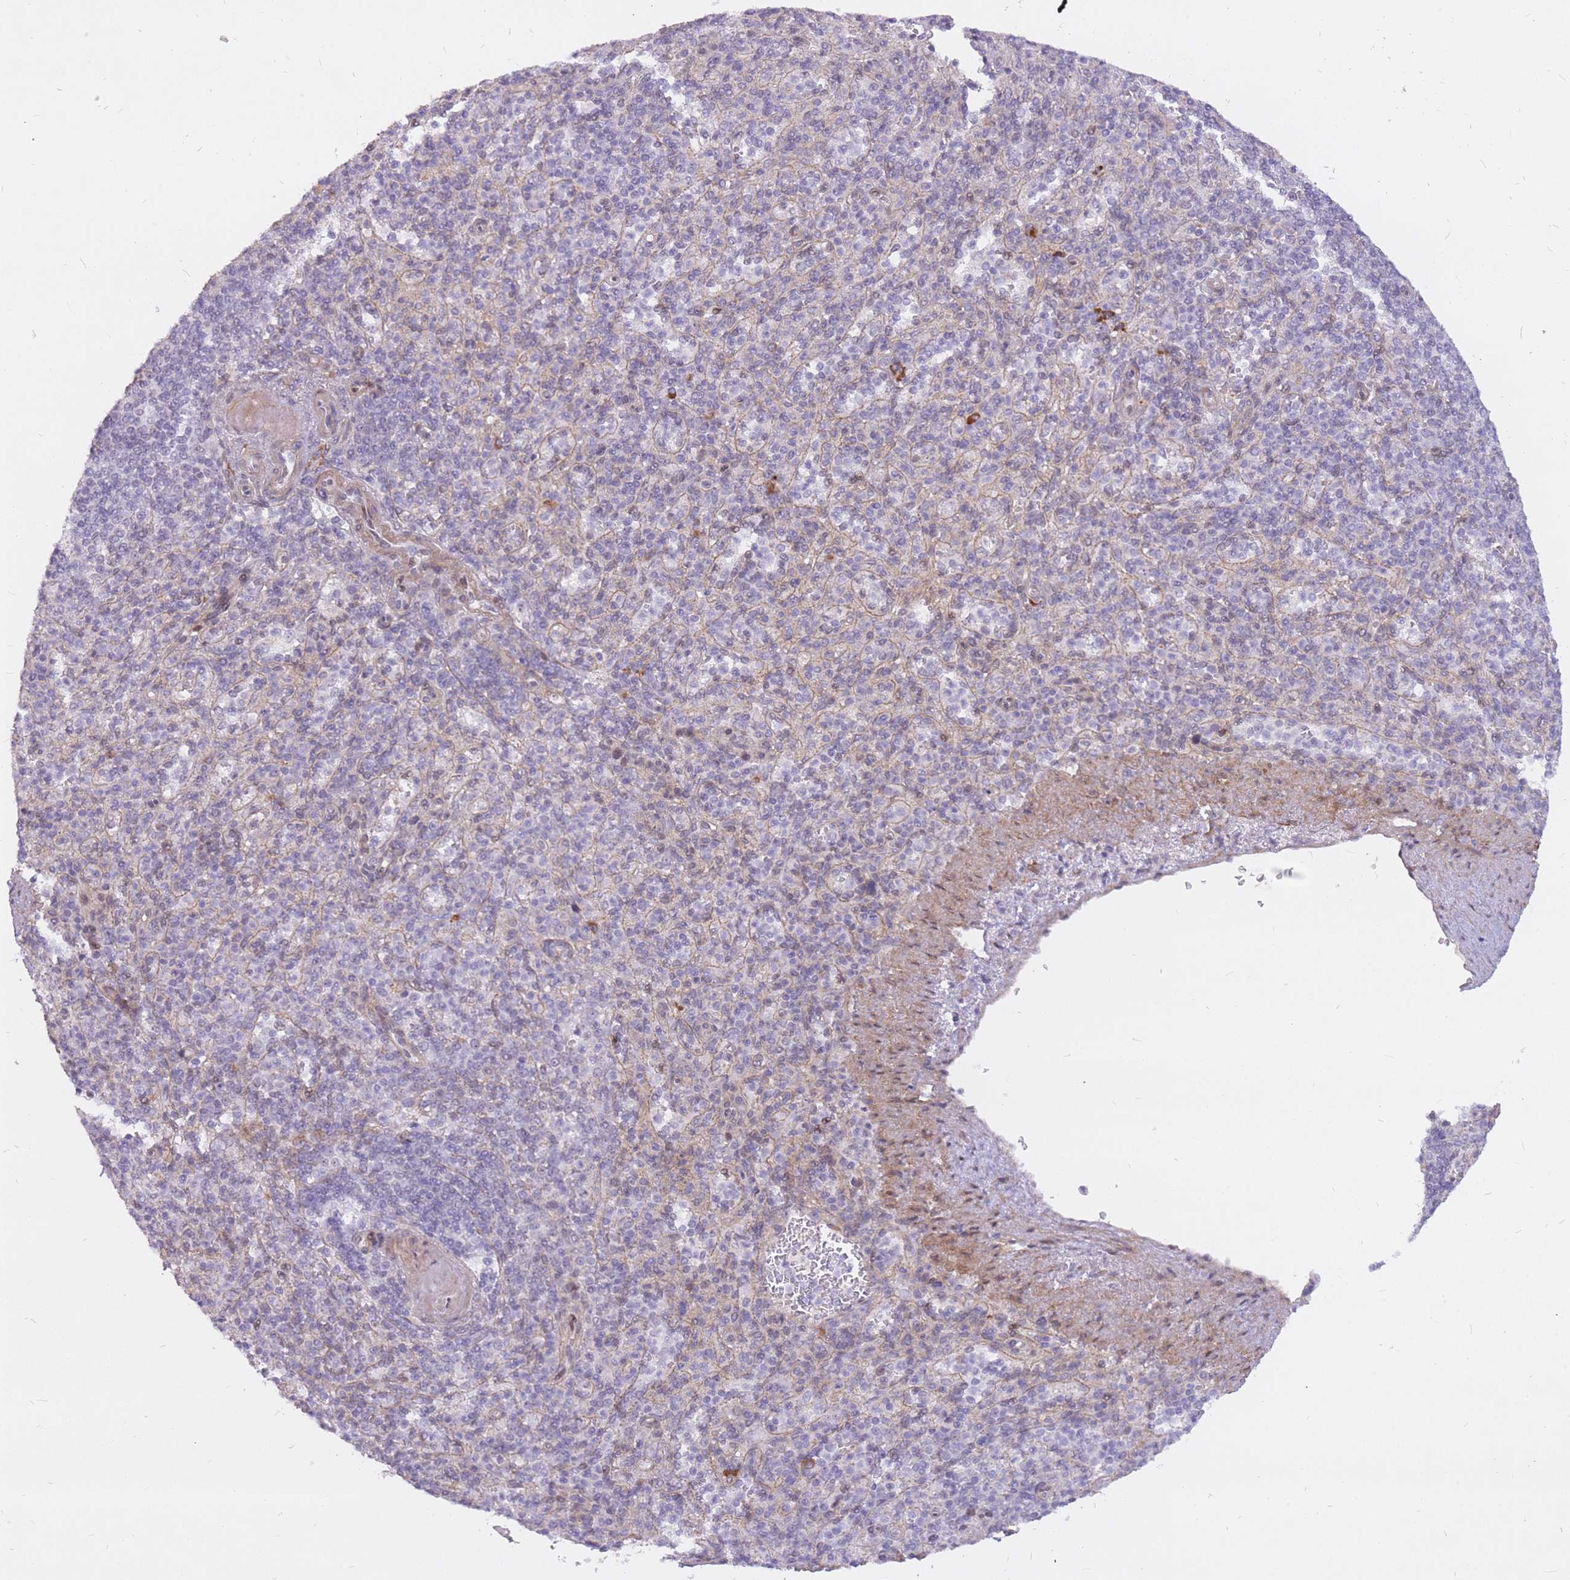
{"staining": {"intensity": "negative", "quantity": "none", "location": "none"}, "tissue": "spleen", "cell_type": "Cells in red pulp", "image_type": "normal", "snomed": [{"axis": "morphology", "description": "Normal tissue, NOS"}, {"axis": "topography", "description": "Spleen"}], "caption": "This is a micrograph of IHC staining of benign spleen, which shows no expression in cells in red pulp. The staining is performed using DAB brown chromogen with nuclei counter-stained in using hematoxylin.", "gene": "TLE2", "patient": {"sex": "female", "age": 74}}